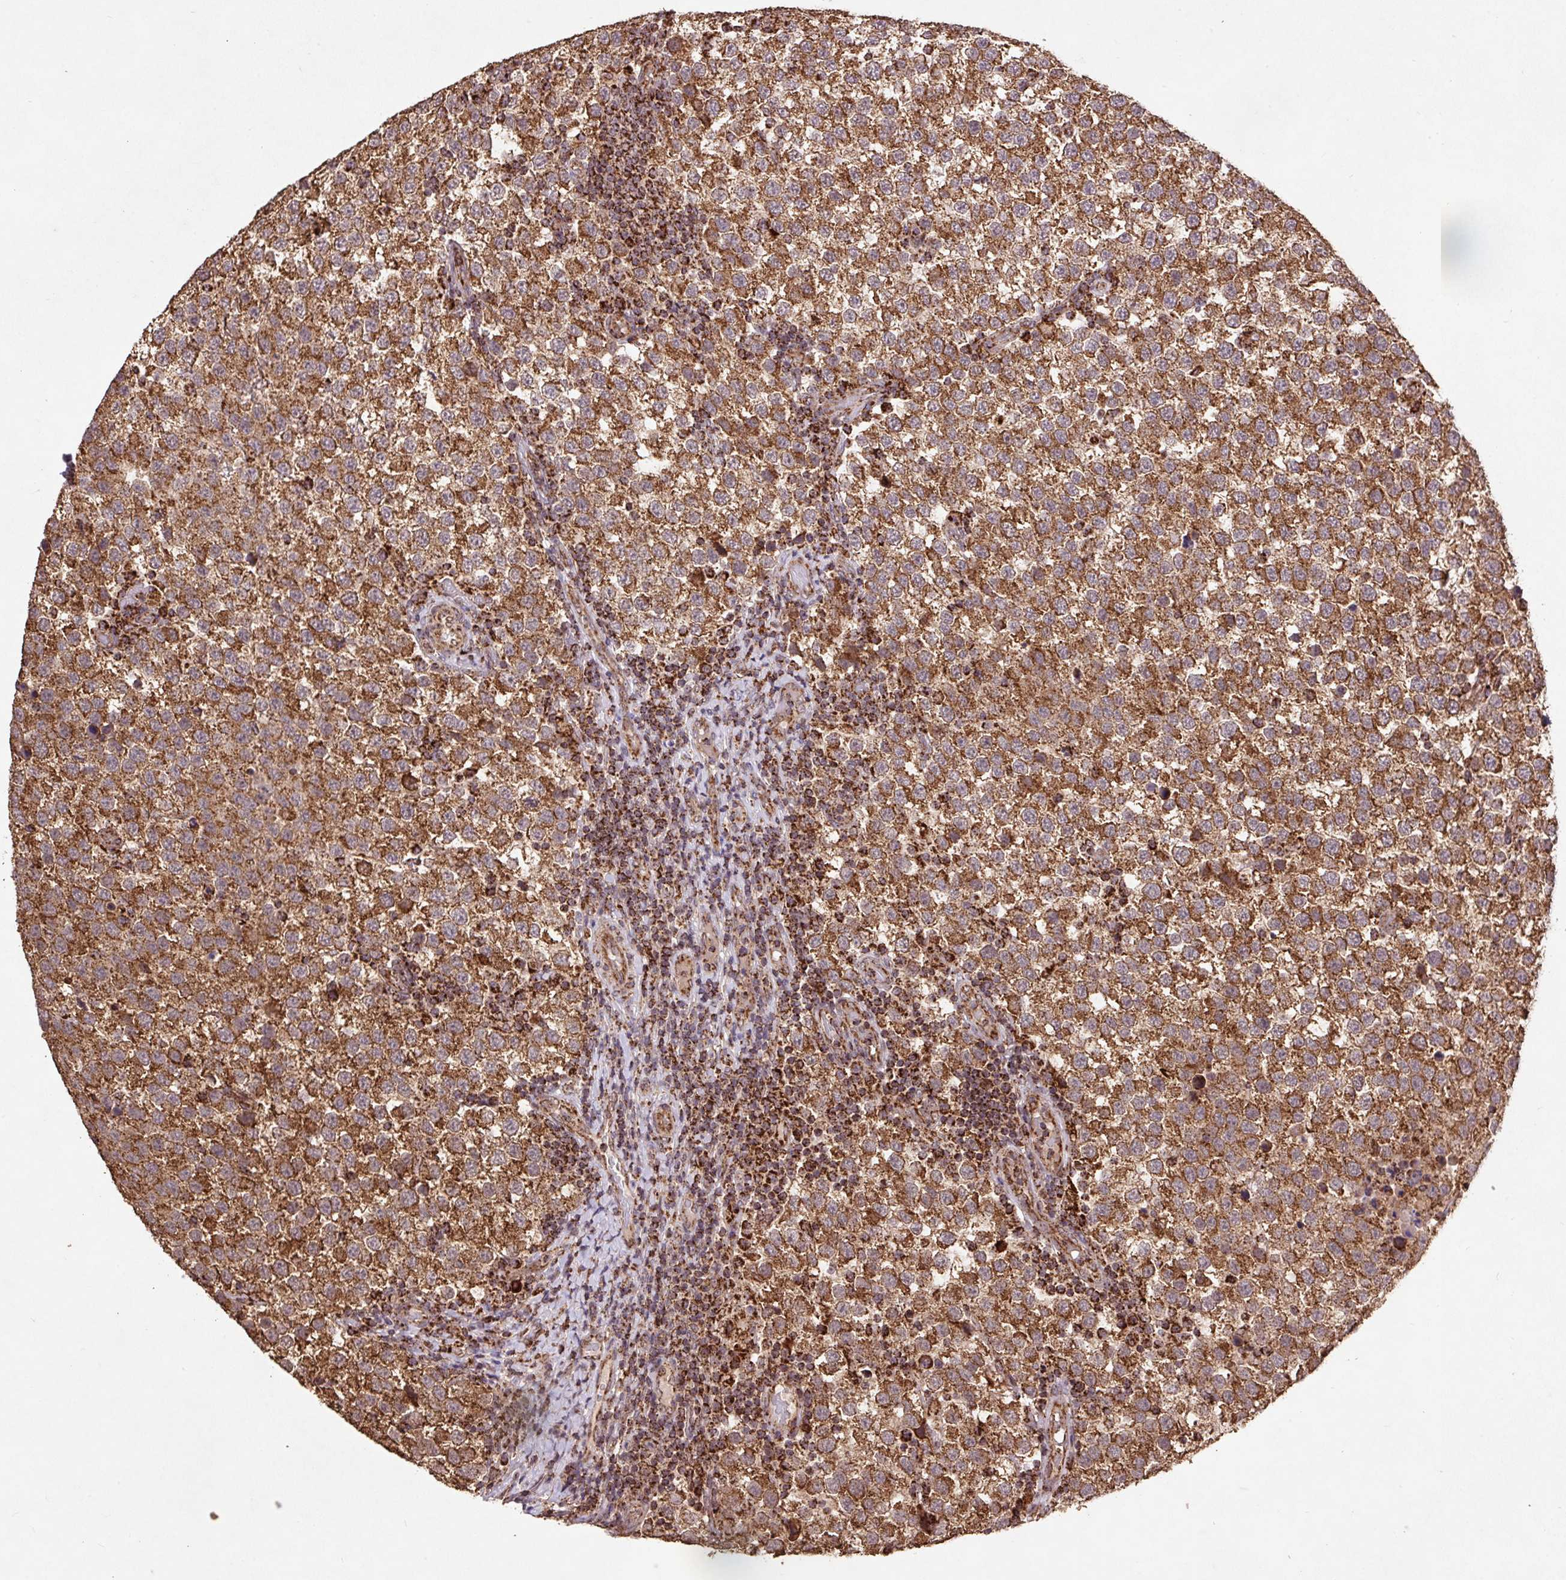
{"staining": {"intensity": "moderate", "quantity": ">75%", "location": "cytoplasmic/membranous"}, "tissue": "testis cancer", "cell_type": "Tumor cells", "image_type": "cancer", "snomed": [{"axis": "morphology", "description": "Seminoma, NOS"}, {"axis": "topography", "description": "Testis"}], "caption": "IHC histopathology image of neoplastic tissue: human testis cancer stained using IHC demonstrates medium levels of moderate protein expression localized specifically in the cytoplasmic/membranous of tumor cells, appearing as a cytoplasmic/membranous brown color.", "gene": "ATP5F1A", "patient": {"sex": "male", "age": 34}}